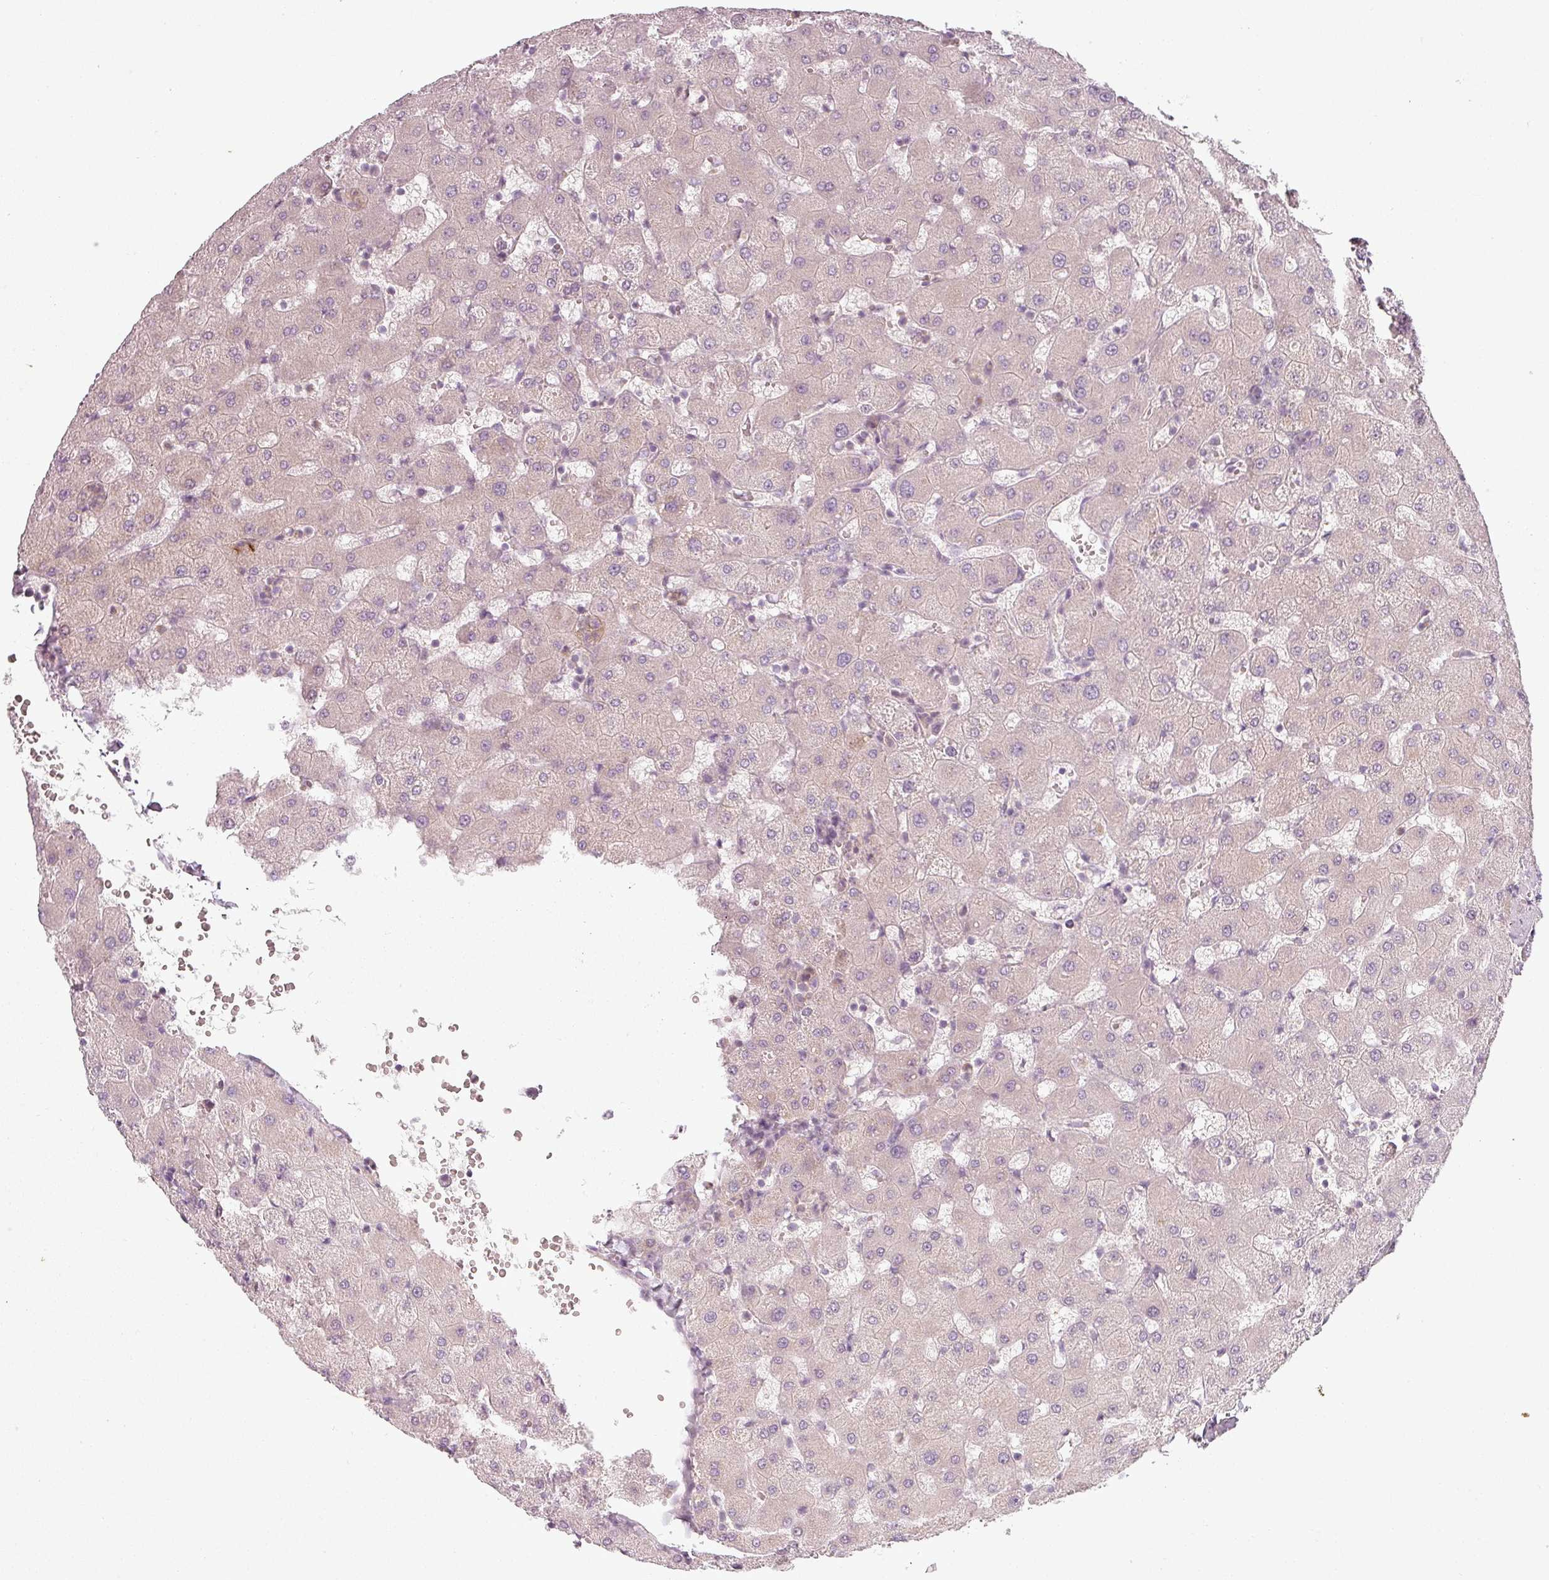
{"staining": {"intensity": "negative", "quantity": "none", "location": "none"}, "tissue": "liver", "cell_type": "Cholangiocytes", "image_type": "normal", "snomed": [{"axis": "morphology", "description": "Normal tissue, NOS"}, {"axis": "topography", "description": "Liver"}], "caption": "Protein analysis of unremarkable liver exhibits no significant staining in cholangiocytes. The staining was performed using DAB (3,3'-diaminobenzidine) to visualize the protein expression in brown, while the nuclei were stained in blue with hematoxylin (Magnification: 20x).", "gene": "SLC16A9", "patient": {"sex": "female", "age": 63}}